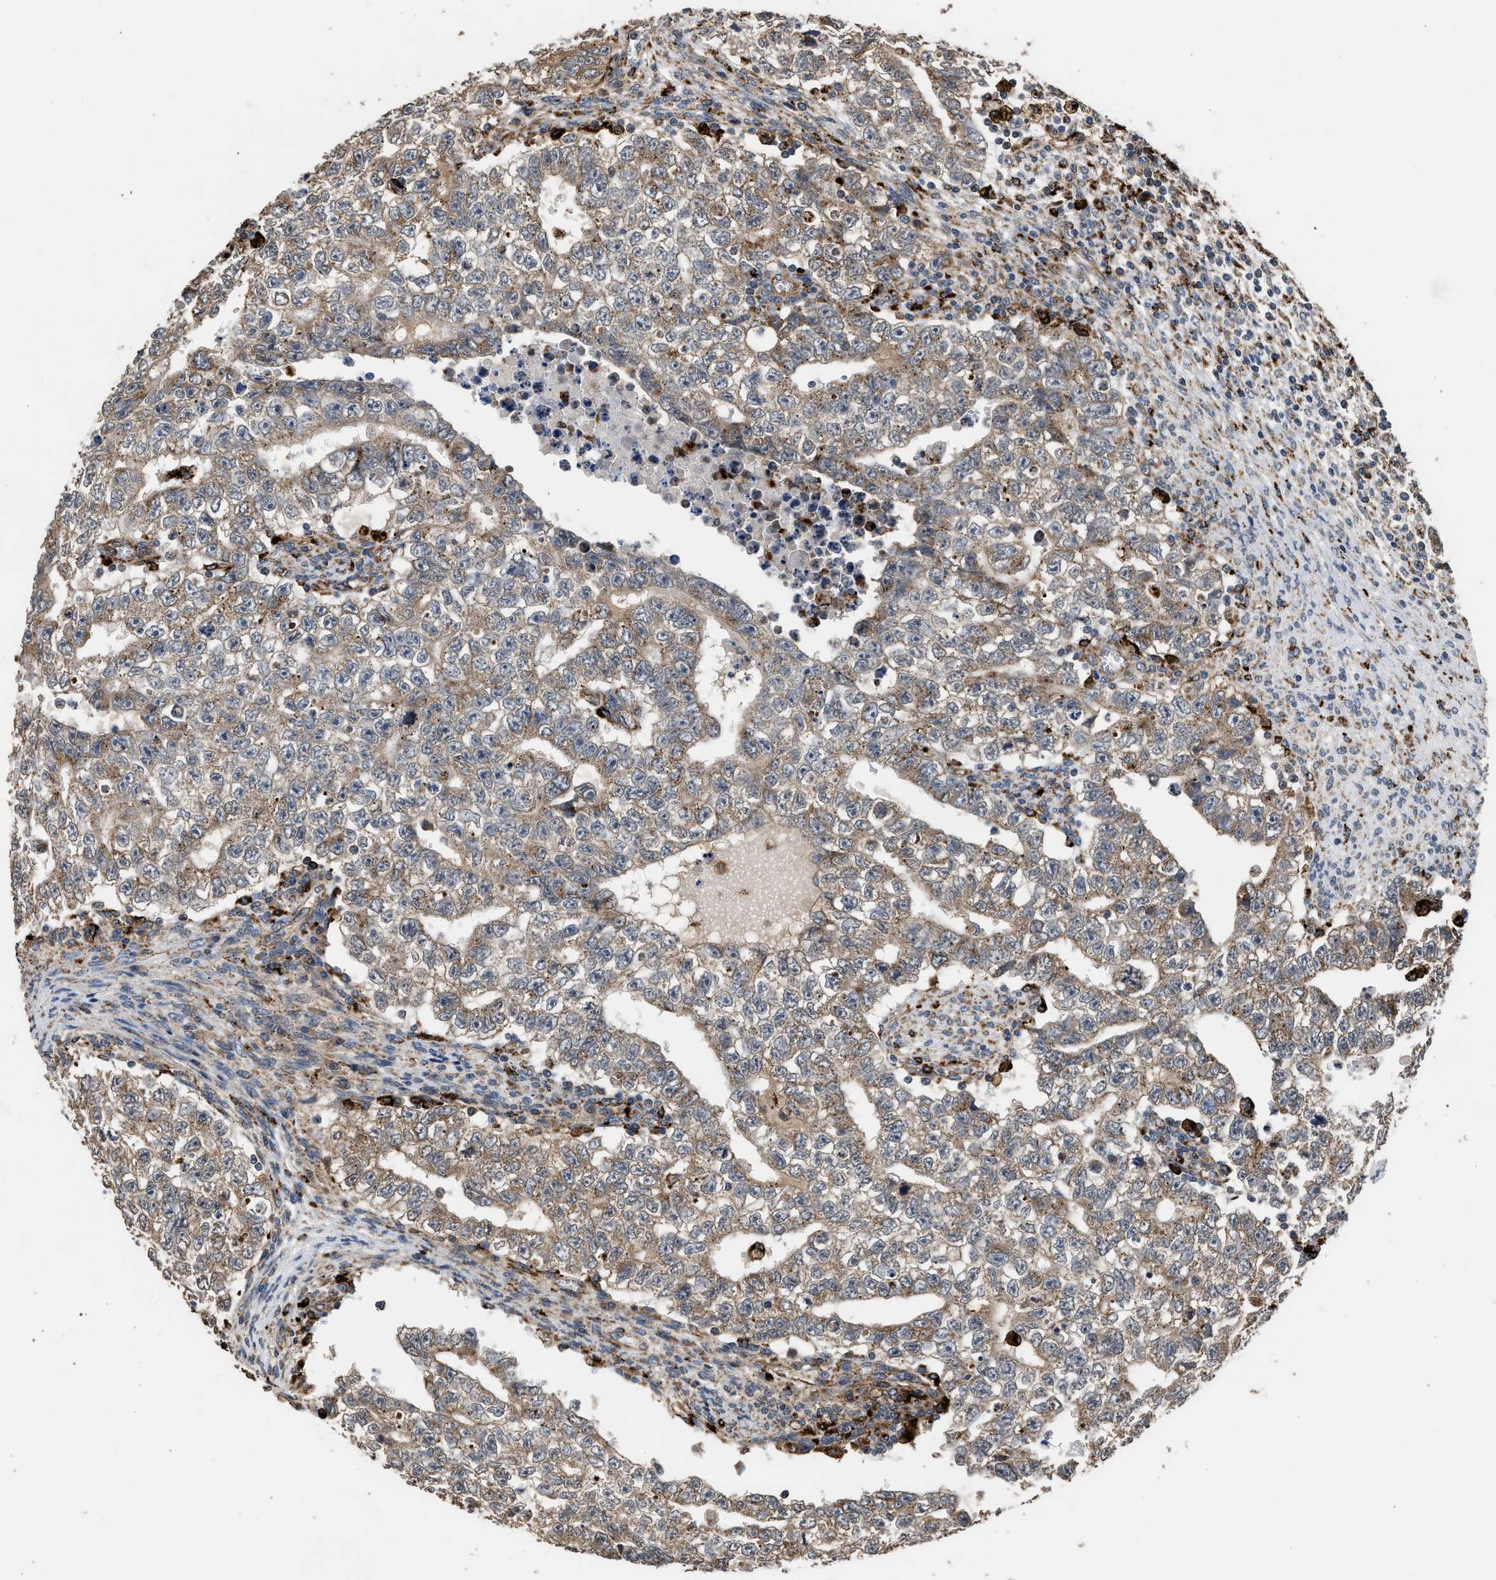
{"staining": {"intensity": "weak", "quantity": ">75%", "location": "cytoplasmic/membranous"}, "tissue": "testis cancer", "cell_type": "Tumor cells", "image_type": "cancer", "snomed": [{"axis": "morphology", "description": "Seminoma, NOS"}, {"axis": "morphology", "description": "Carcinoma, Embryonal, NOS"}, {"axis": "topography", "description": "Testis"}], "caption": "Testis cancer (embryonal carcinoma) stained for a protein displays weak cytoplasmic/membranous positivity in tumor cells. (Brightfield microscopy of DAB IHC at high magnification).", "gene": "CTSV", "patient": {"sex": "male", "age": 38}}